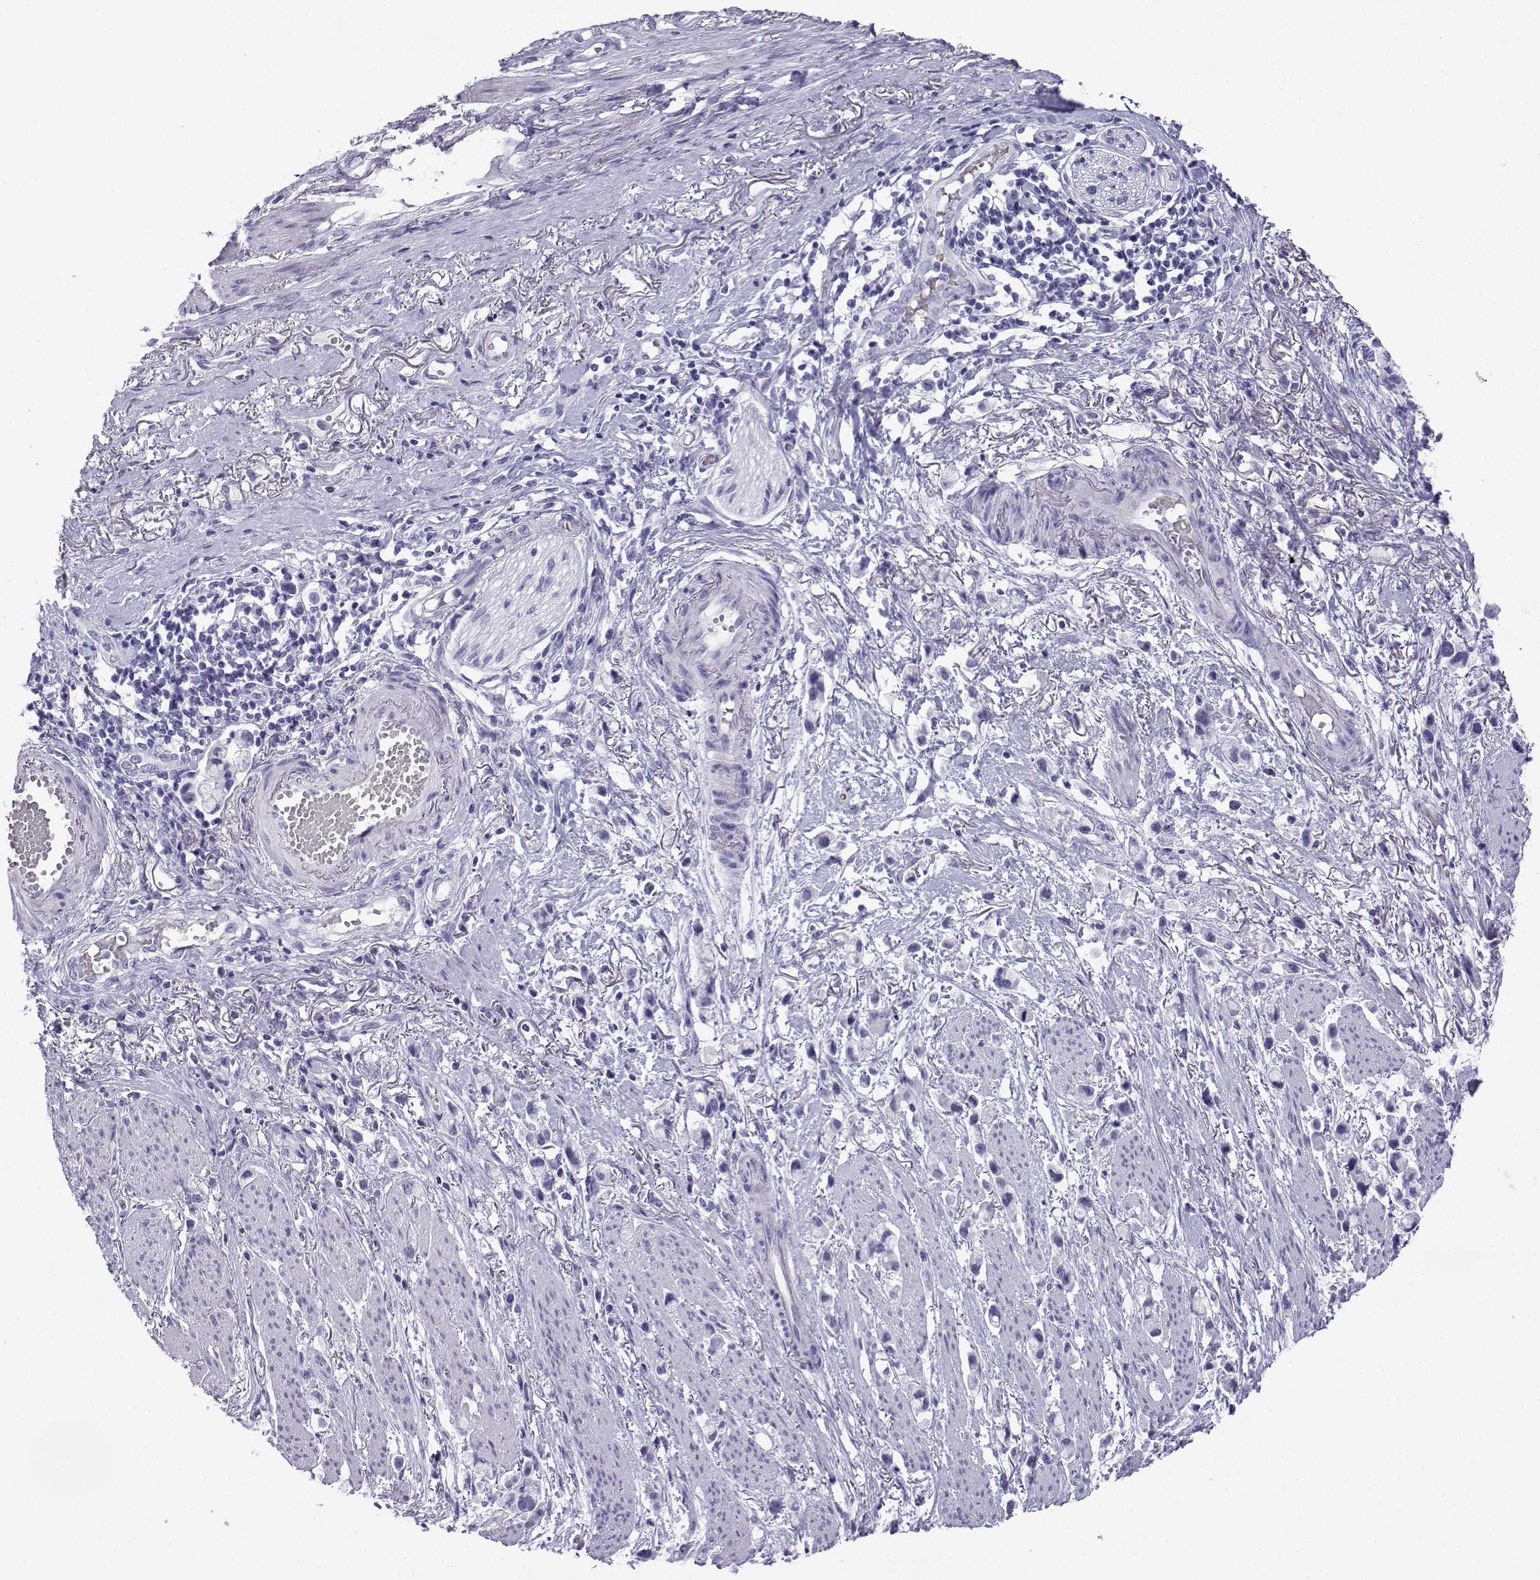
{"staining": {"intensity": "negative", "quantity": "none", "location": "none"}, "tissue": "stomach cancer", "cell_type": "Tumor cells", "image_type": "cancer", "snomed": [{"axis": "morphology", "description": "Adenocarcinoma, NOS"}, {"axis": "topography", "description": "Stomach"}], "caption": "Immunohistochemistry (IHC) of stomach adenocarcinoma exhibits no staining in tumor cells.", "gene": "TRIM46", "patient": {"sex": "female", "age": 81}}